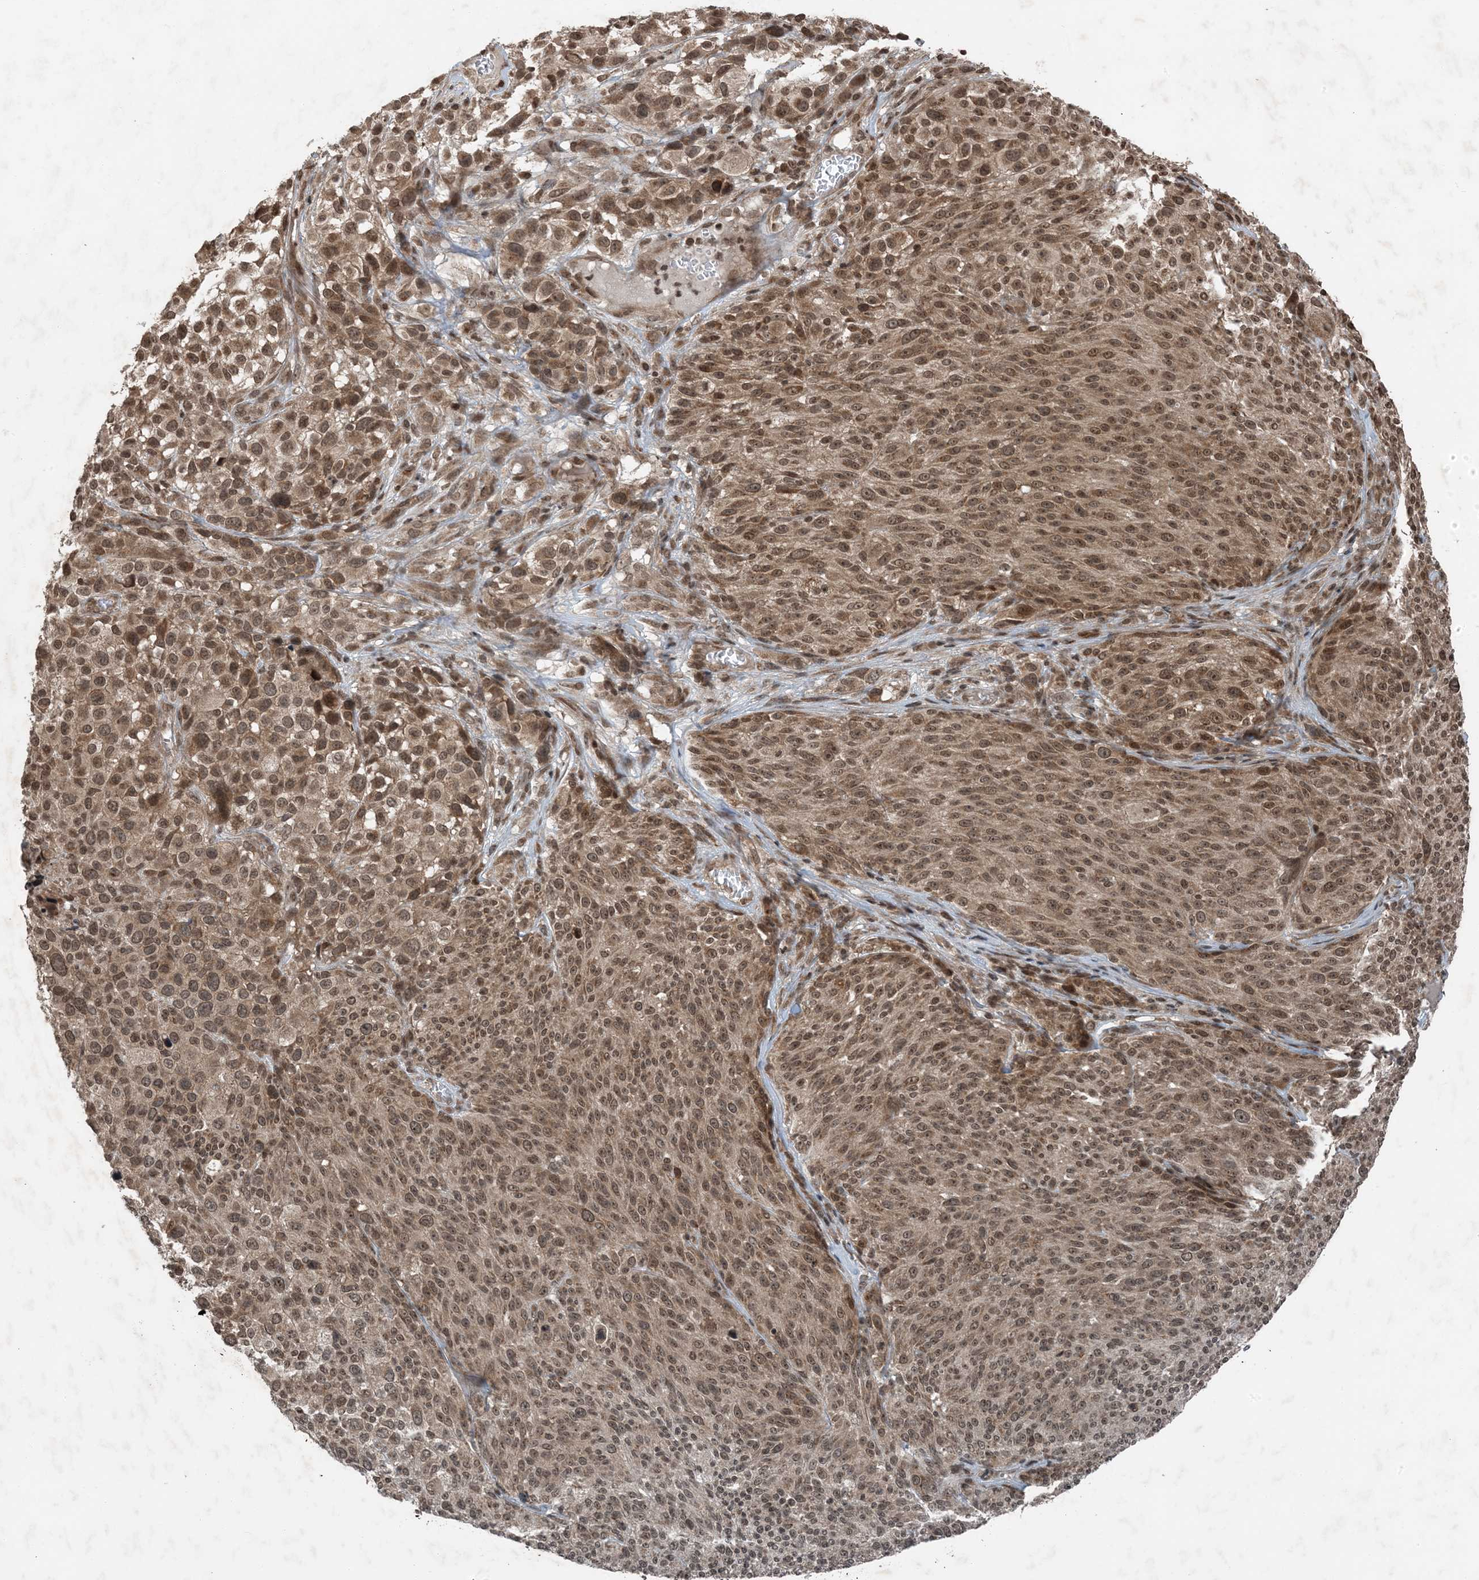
{"staining": {"intensity": "moderate", "quantity": ">75%", "location": "cytoplasmic/membranous,nuclear"}, "tissue": "melanoma", "cell_type": "Tumor cells", "image_type": "cancer", "snomed": [{"axis": "morphology", "description": "Malignant melanoma, NOS"}, {"axis": "topography", "description": "Skin of trunk"}], "caption": "Moderate cytoplasmic/membranous and nuclear expression for a protein is present in approximately >75% of tumor cells of melanoma using immunohistochemistry.", "gene": "ZFAND2B", "patient": {"sex": "male", "age": 71}}